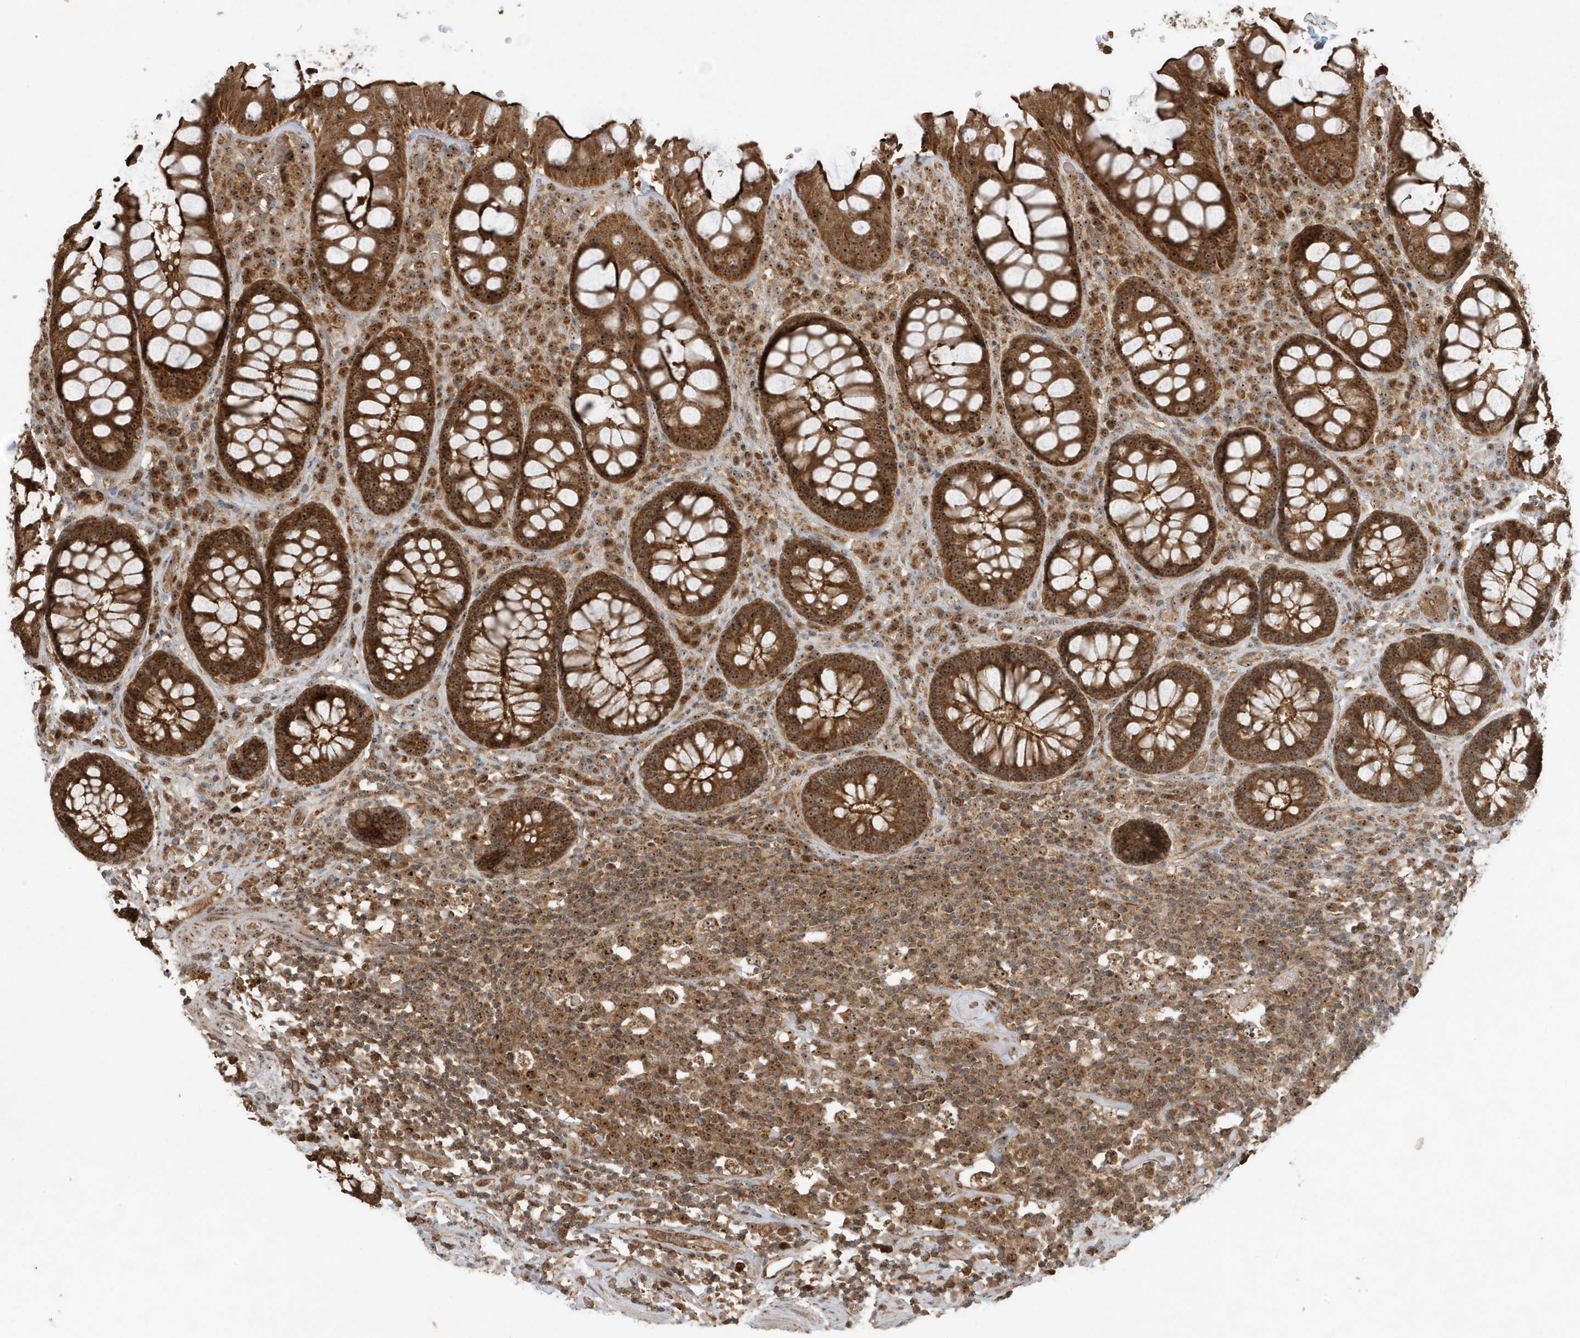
{"staining": {"intensity": "strong", "quantity": ">75%", "location": "cytoplasmic/membranous,nuclear"}, "tissue": "rectum", "cell_type": "Glandular cells", "image_type": "normal", "snomed": [{"axis": "morphology", "description": "Normal tissue, NOS"}, {"axis": "topography", "description": "Rectum"}], "caption": "The image shows staining of unremarkable rectum, revealing strong cytoplasmic/membranous,nuclear protein expression (brown color) within glandular cells.", "gene": "ABCB9", "patient": {"sex": "male", "age": 64}}